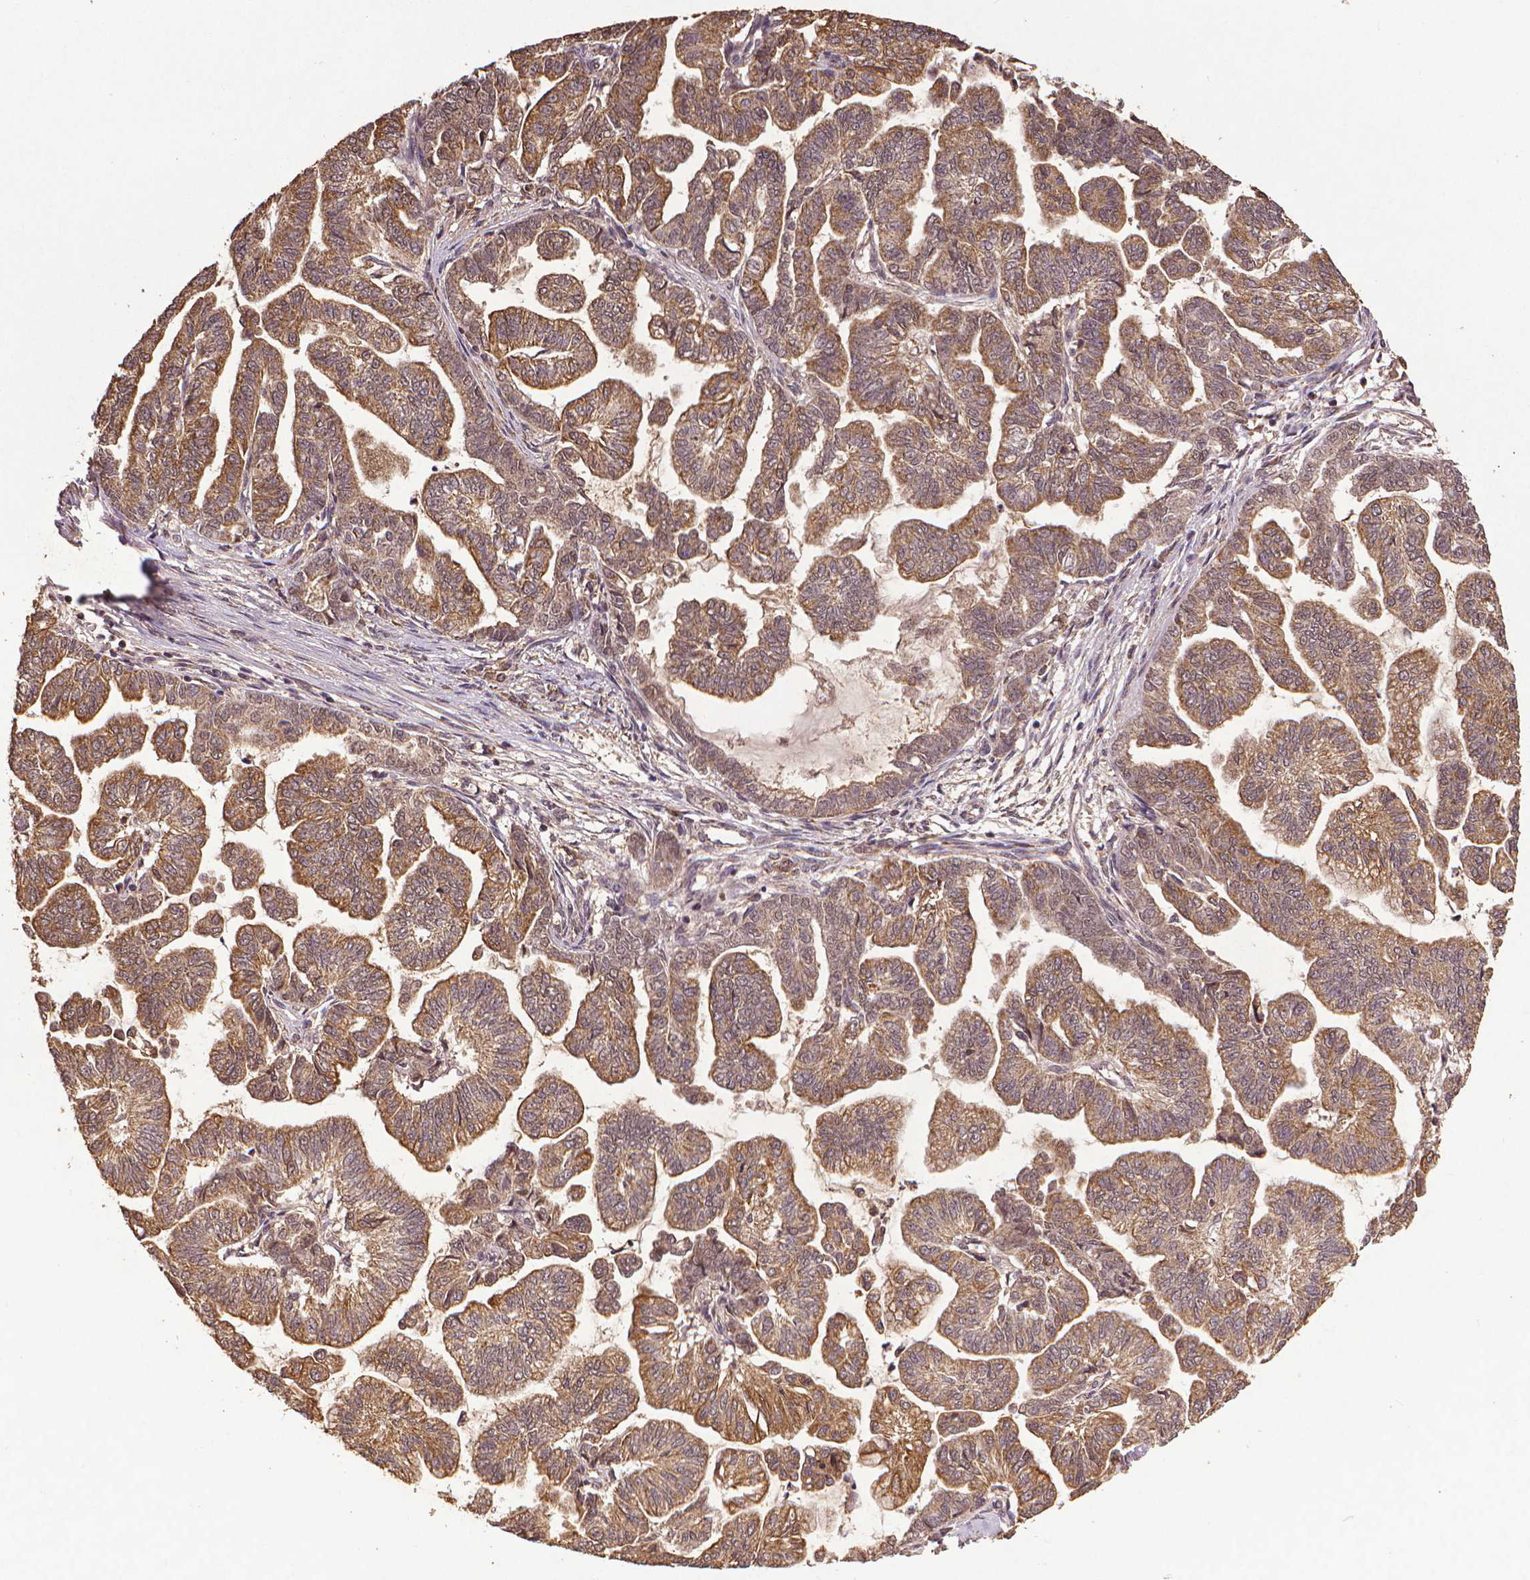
{"staining": {"intensity": "moderate", "quantity": ">75%", "location": "cytoplasmic/membranous"}, "tissue": "stomach cancer", "cell_type": "Tumor cells", "image_type": "cancer", "snomed": [{"axis": "morphology", "description": "Adenocarcinoma, NOS"}, {"axis": "topography", "description": "Stomach"}], "caption": "Immunohistochemistry (IHC) staining of stomach cancer (adenocarcinoma), which reveals medium levels of moderate cytoplasmic/membranous positivity in about >75% of tumor cells indicating moderate cytoplasmic/membranous protein staining. The staining was performed using DAB (3,3'-diaminobenzidine) (brown) for protein detection and nuclei were counterstained in hematoxylin (blue).", "gene": "DCAF1", "patient": {"sex": "male", "age": 83}}